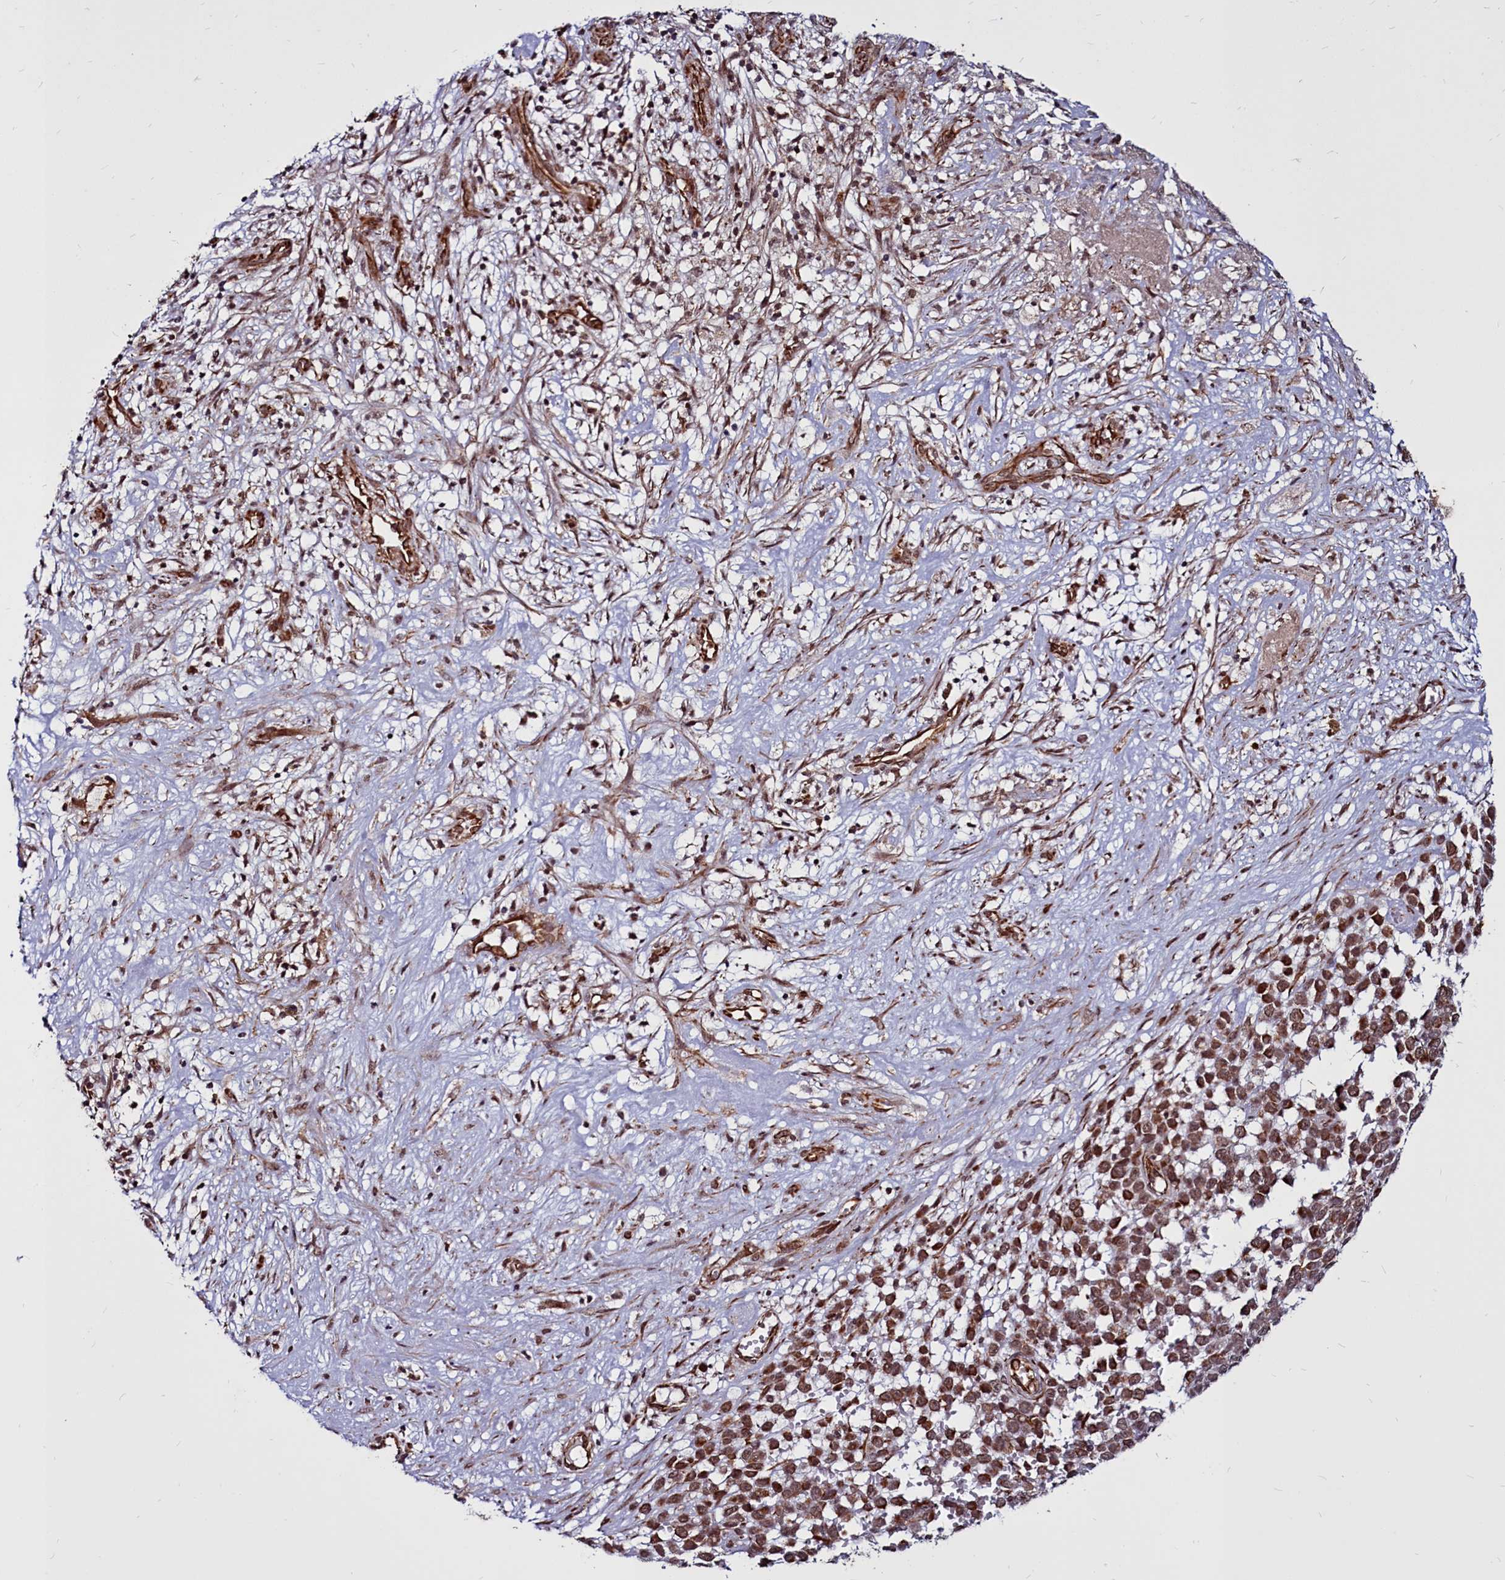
{"staining": {"intensity": "moderate", "quantity": ">75%", "location": "nuclear"}, "tissue": "melanoma", "cell_type": "Tumor cells", "image_type": "cancer", "snomed": [{"axis": "morphology", "description": "Malignant melanoma, NOS"}, {"axis": "topography", "description": "Nose, NOS"}], "caption": "Melanoma tissue reveals moderate nuclear staining in approximately >75% of tumor cells The protein is stained brown, and the nuclei are stained in blue (DAB (3,3'-diaminobenzidine) IHC with brightfield microscopy, high magnification).", "gene": "CLK3", "patient": {"sex": "female", "age": 48}}